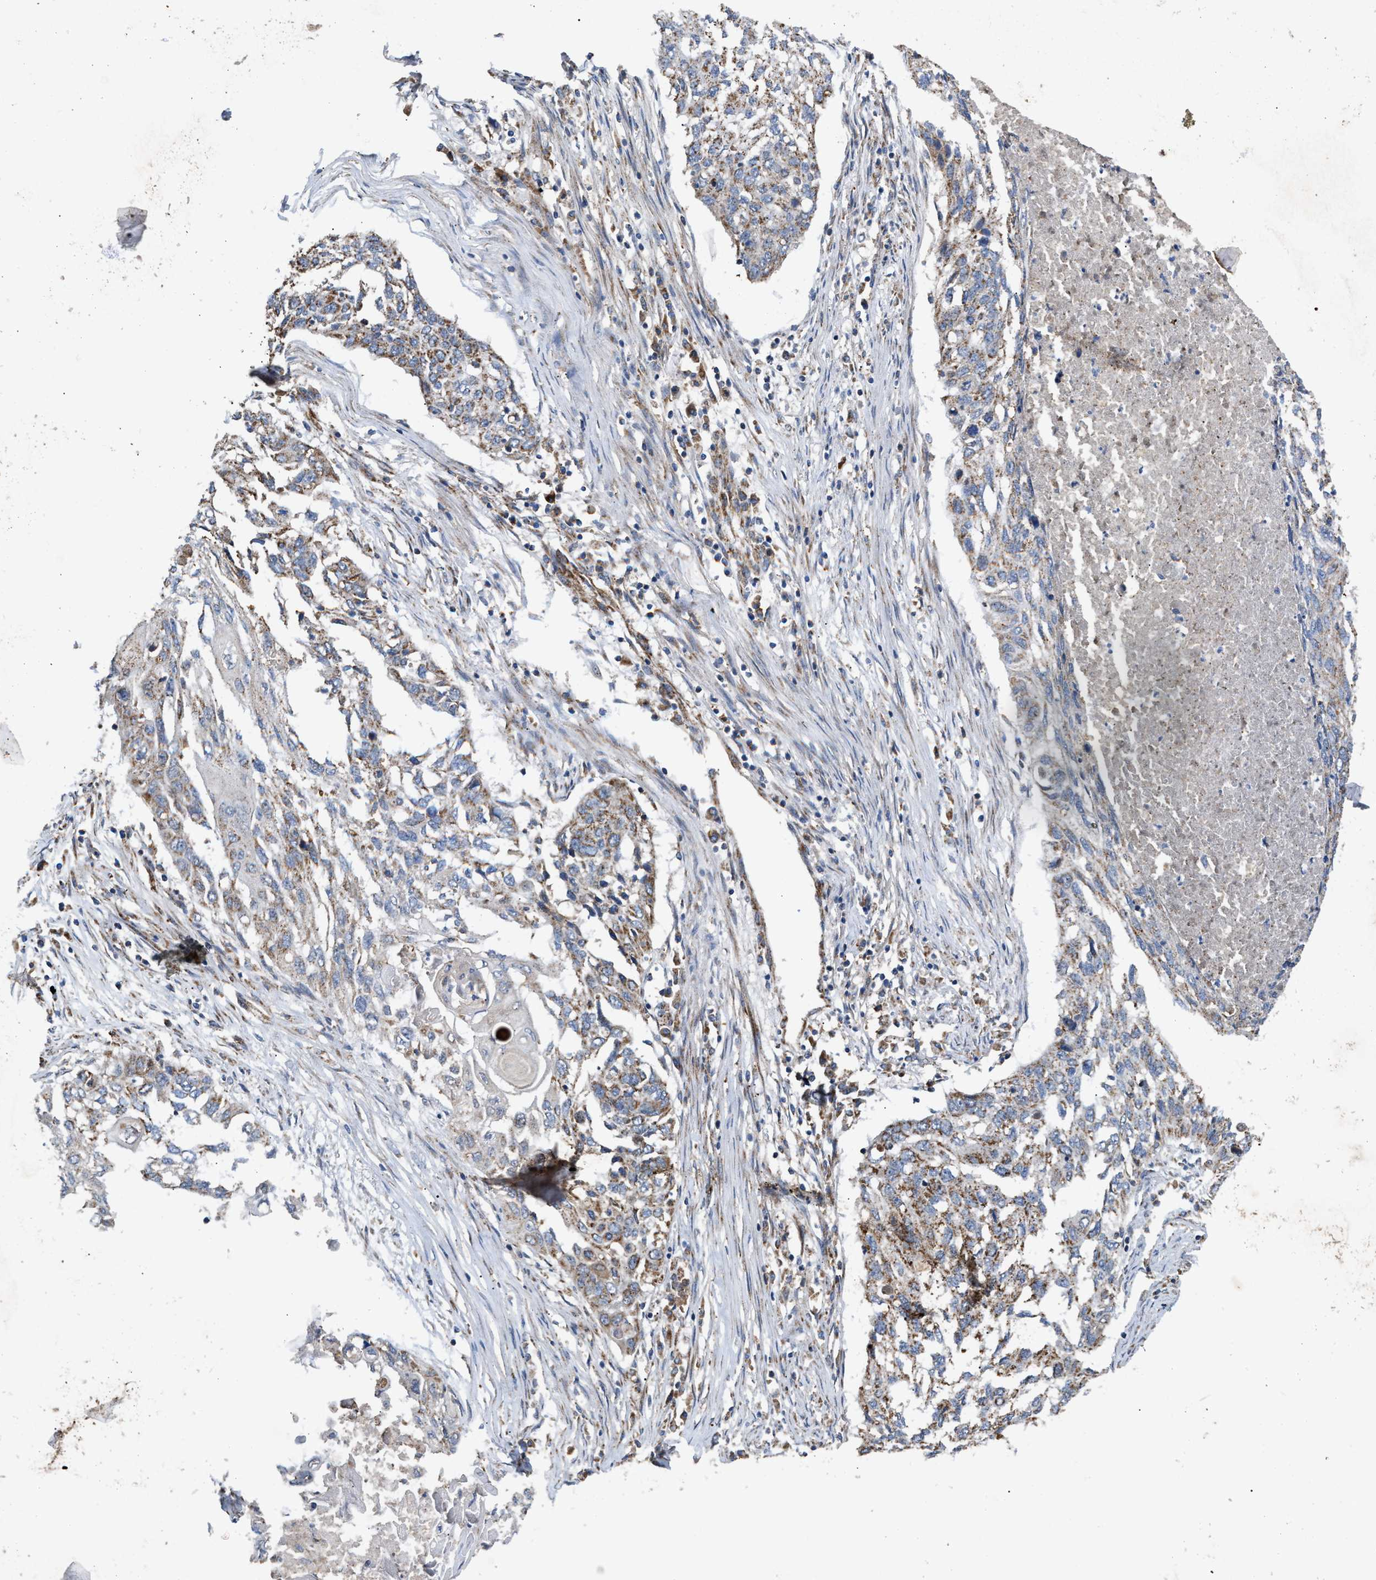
{"staining": {"intensity": "weak", "quantity": ">75%", "location": "cytoplasmic/membranous"}, "tissue": "lung cancer", "cell_type": "Tumor cells", "image_type": "cancer", "snomed": [{"axis": "morphology", "description": "Squamous cell carcinoma, NOS"}, {"axis": "topography", "description": "Lung"}], "caption": "Lung cancer (squamous cell carcinoma) tissue demonstrates weak cytoplasmic/membranous staining in approximately >75% of tumor cells", "gene": "TACO1", "patient": {"sex": "female", "age": 63}}